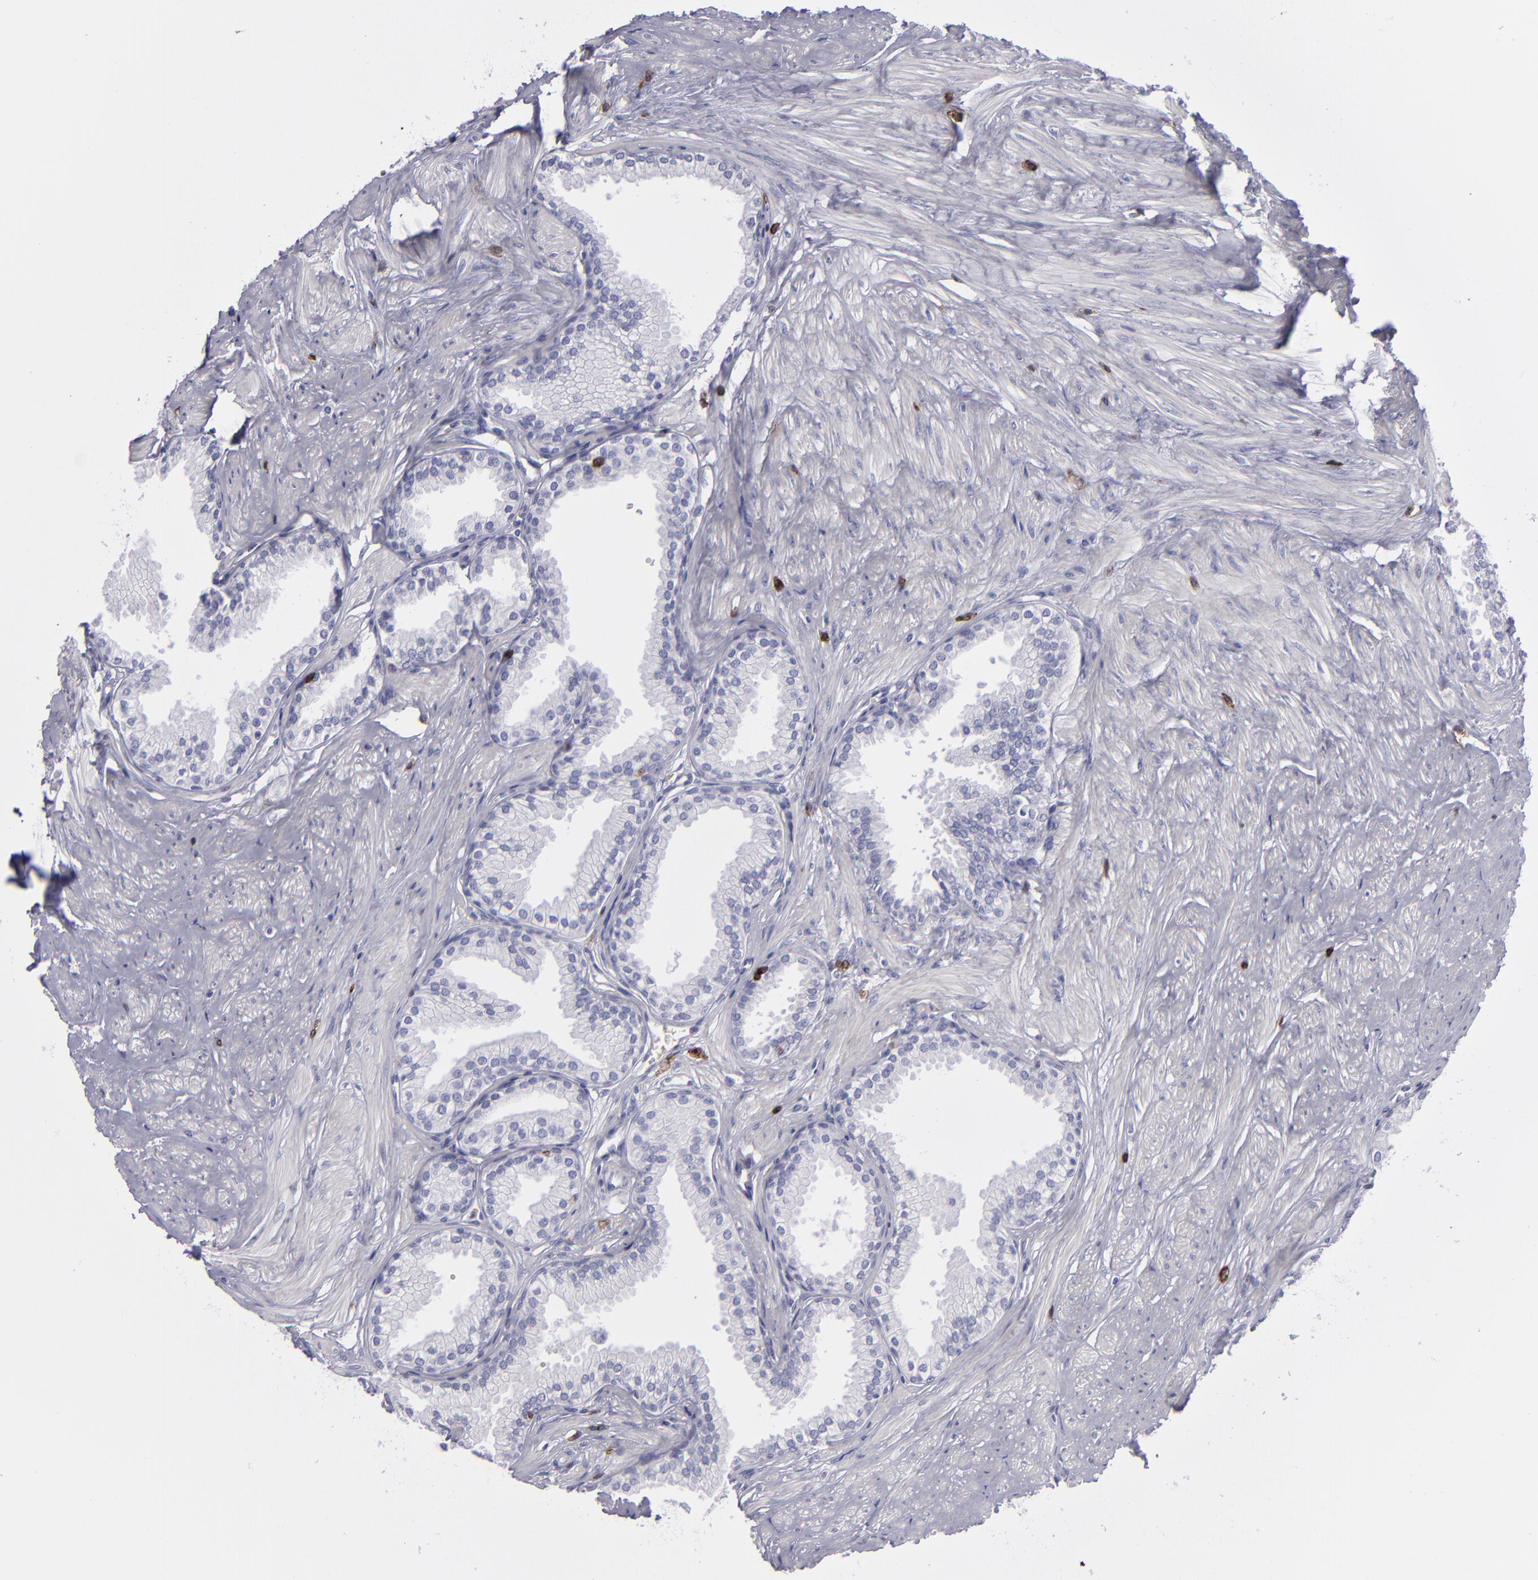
{"staining": {"intensity": "negative", "quantity": "none", "location": "none"}, "tissue": "prostate", "cell_type": "Glandular cells", "image_type": "normal", "snomed": [{"axis": "morphology", "description": "Normal tissue, NOS"}, {"axis": "topography", "description": "Prostate"}], "caption": "Immunohistochemical staining of unremarkable prostate shows no significant positivity in glandular cells. (DAB immunohistochemistry (IHC), high magnification).", "gene": "CD27", "patient": {"sex": "male", "age": 64}}